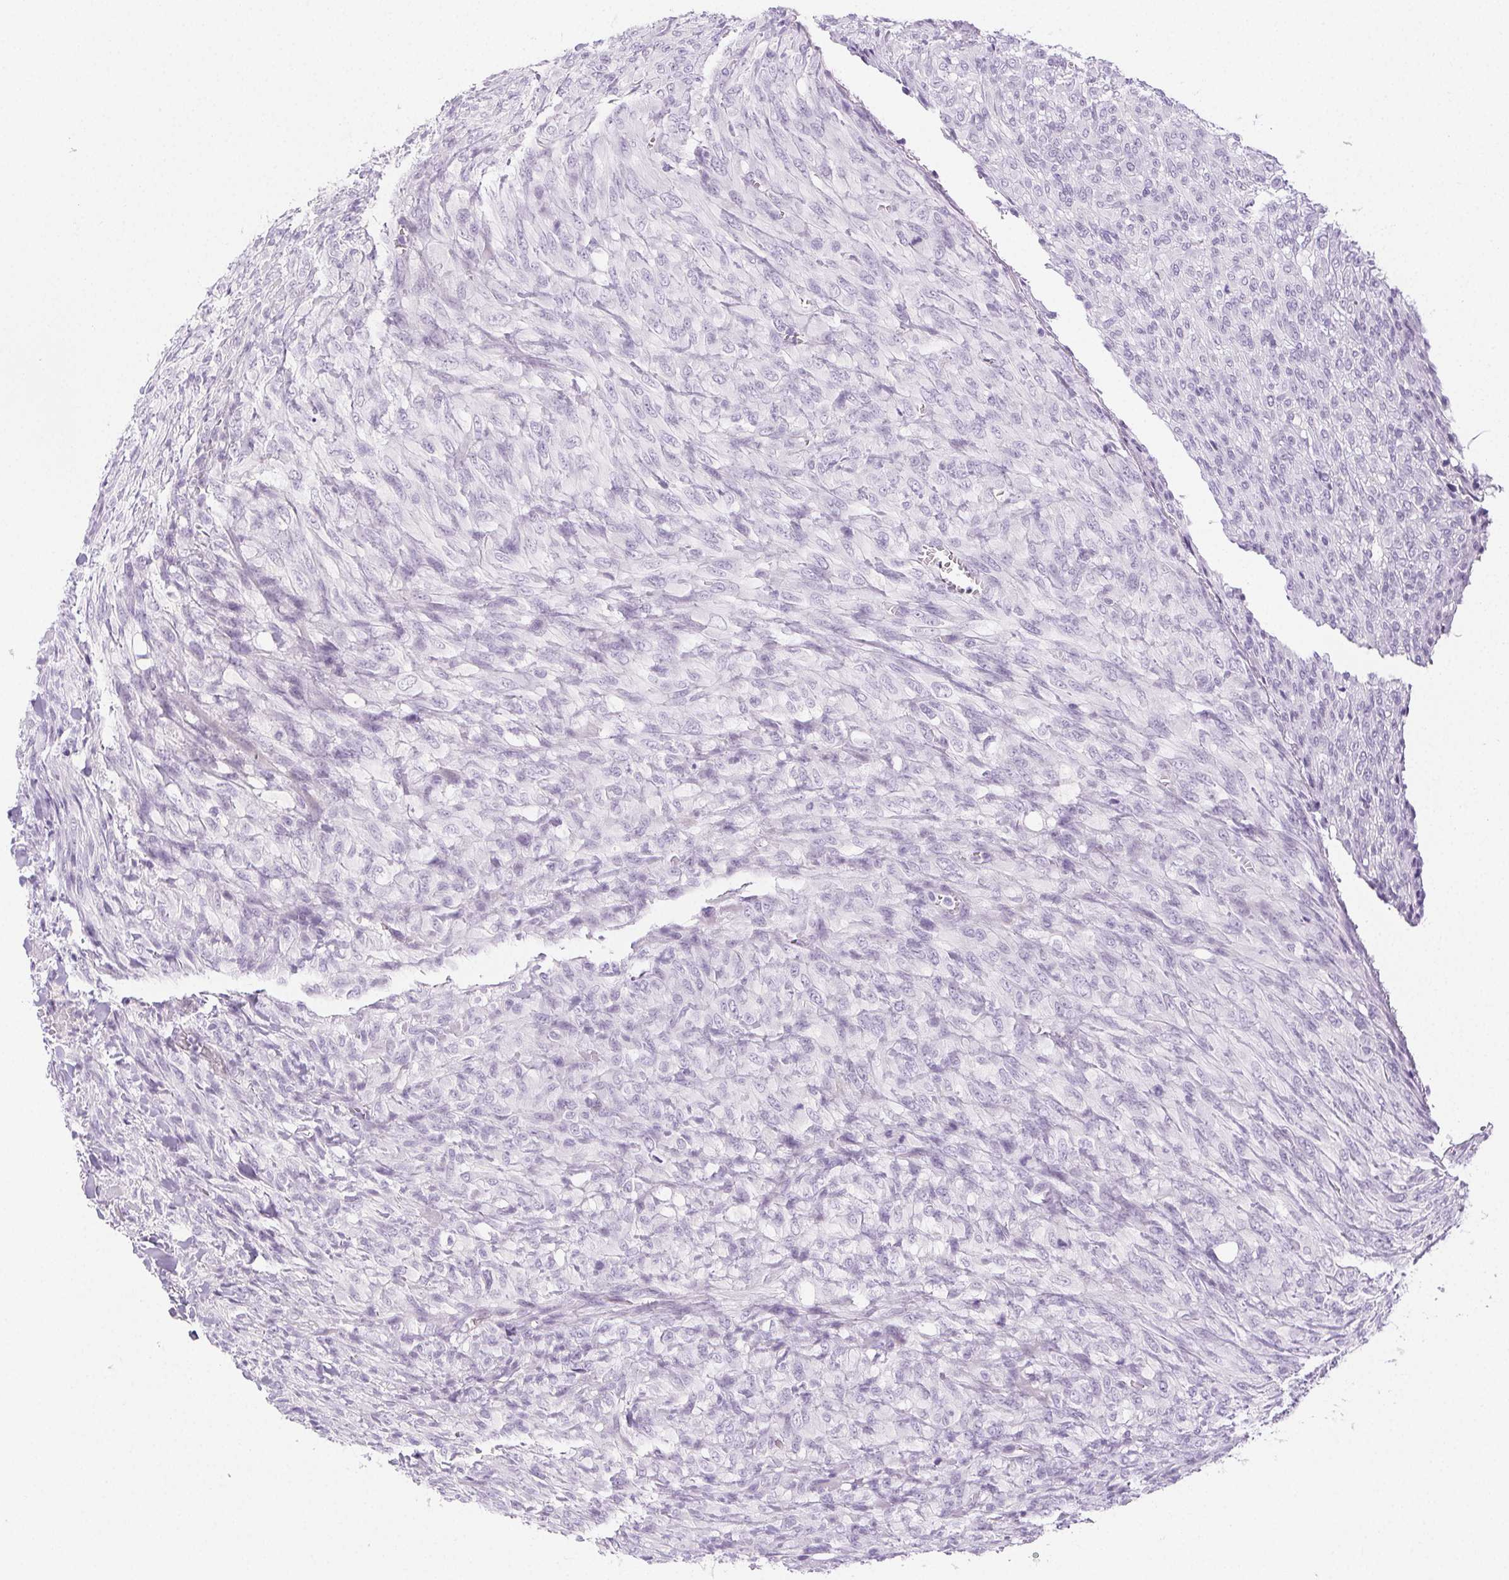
{"staining": {"intensity": "negative", "quantity": "none", "location": "none"}, "tissue": "renal cancer", "cell_type": "Tumor cells", "image_type": "cancer", "snomed": [{"axis": "morphology", "description": "Adenocarcinoma, NOS"}, {"axis": "topography", "description": "Kidney"}], "caption": "Human renal adenocarcinoma stained for a protein using immunohistochemistry exhibits no staining in tumor cells.", "gene": "PI3", "patient": {"sex": "male", "age": 58}}